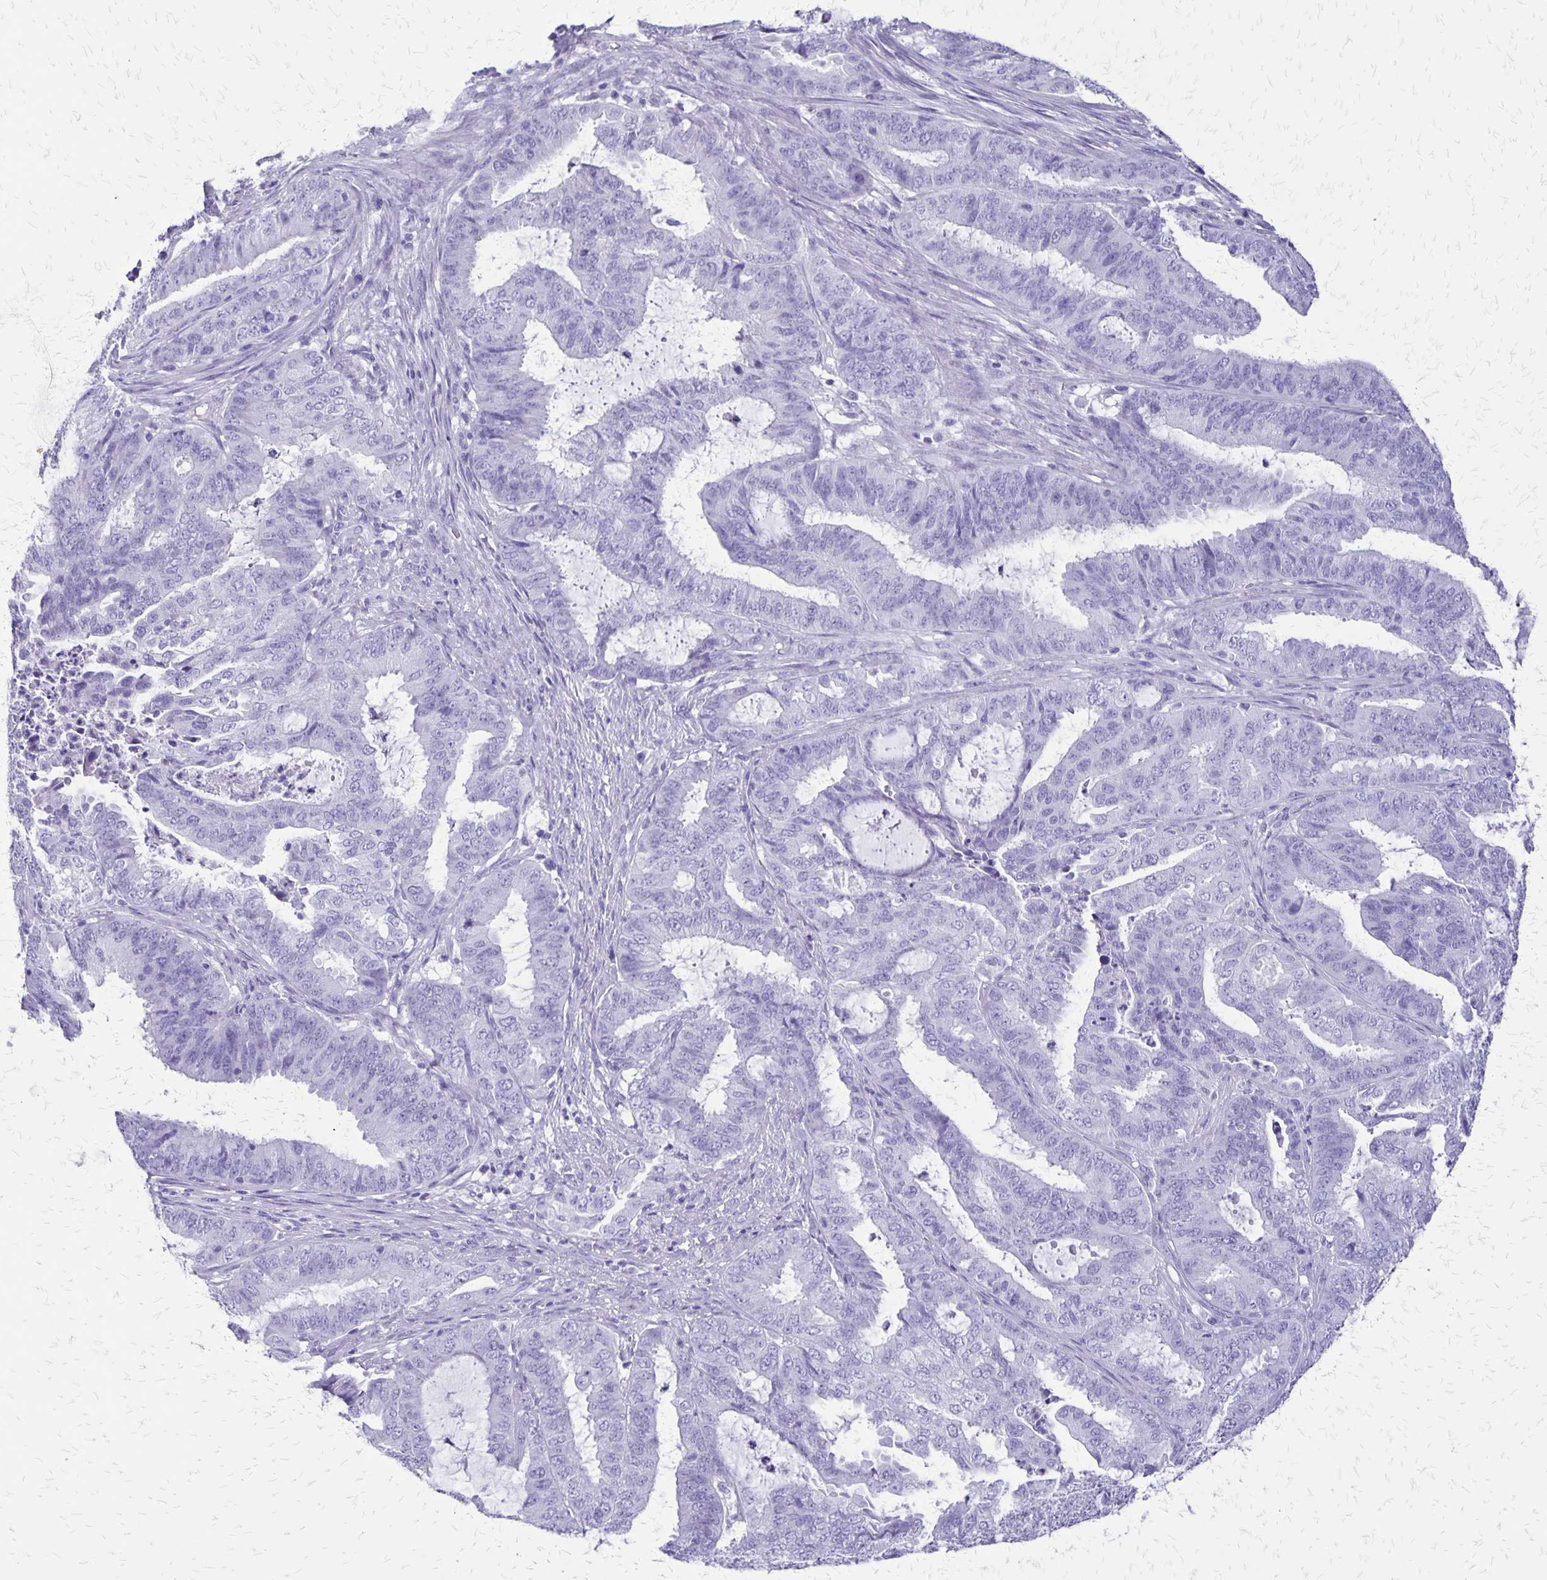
{"staining": {"intensity": "negative", "quantity": "none", "location": "none"}, "tissue": "endometrial cancer", "cell_type": "Tumor cells", "image_type": "cancer", "snomed": [{"axis": "morphology", "description": "Adenocarcinoma, NOS"}, {"axis": "topography", "description": "Endometrium"}], "caption": "High magnification brightfield microscopy of endometrial adenocarcinoma stained with DAB (brown) and counterstained with hematoxylin (blue): tumor cells show no significant expression.", "gene": "SLC13A2", "patient": {"sex": "female", "age": 51}}